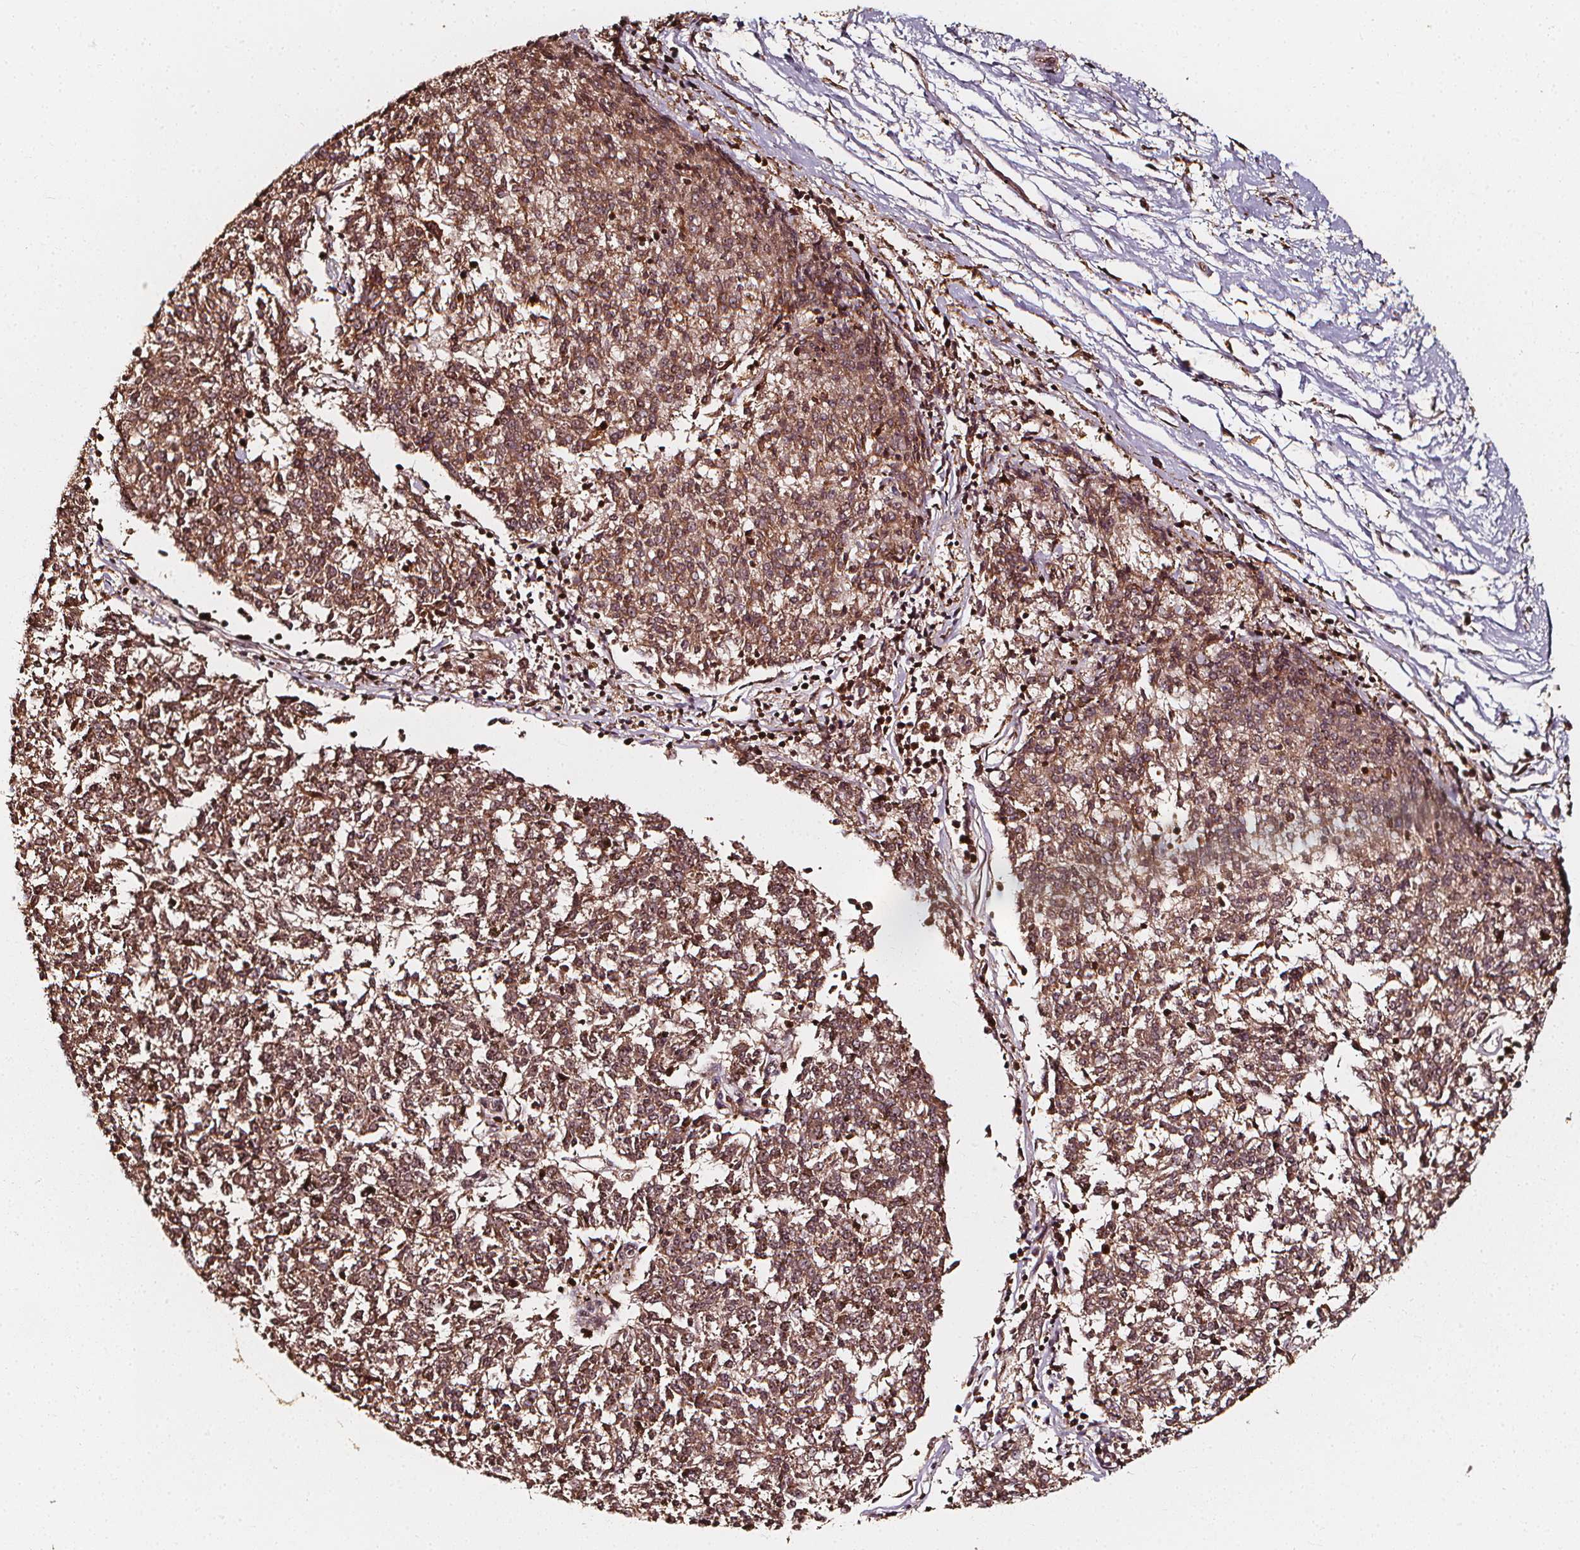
{"staining": {"intensity": "moderate", "quantity": ">75%", "location": "cytoplasmic/membranous,nuclear"}, "tissue": "melanoma", "cell_type": "Tumor cells", "image_type": "cancer", "snomed": [{"axis": "morphology", "description": "Malignant melanoma, NOS"}, {"axis": "topography", "description": "Skin"}], "caption": "Brown immunohistochemical staining in melanoma exhibits moderate cytoplasmic/membranous and nuclear positivity in approximately >75% of tumor cells.", "gene": "EXOSC9", "patient": {"sex": "female", "age": 72}}